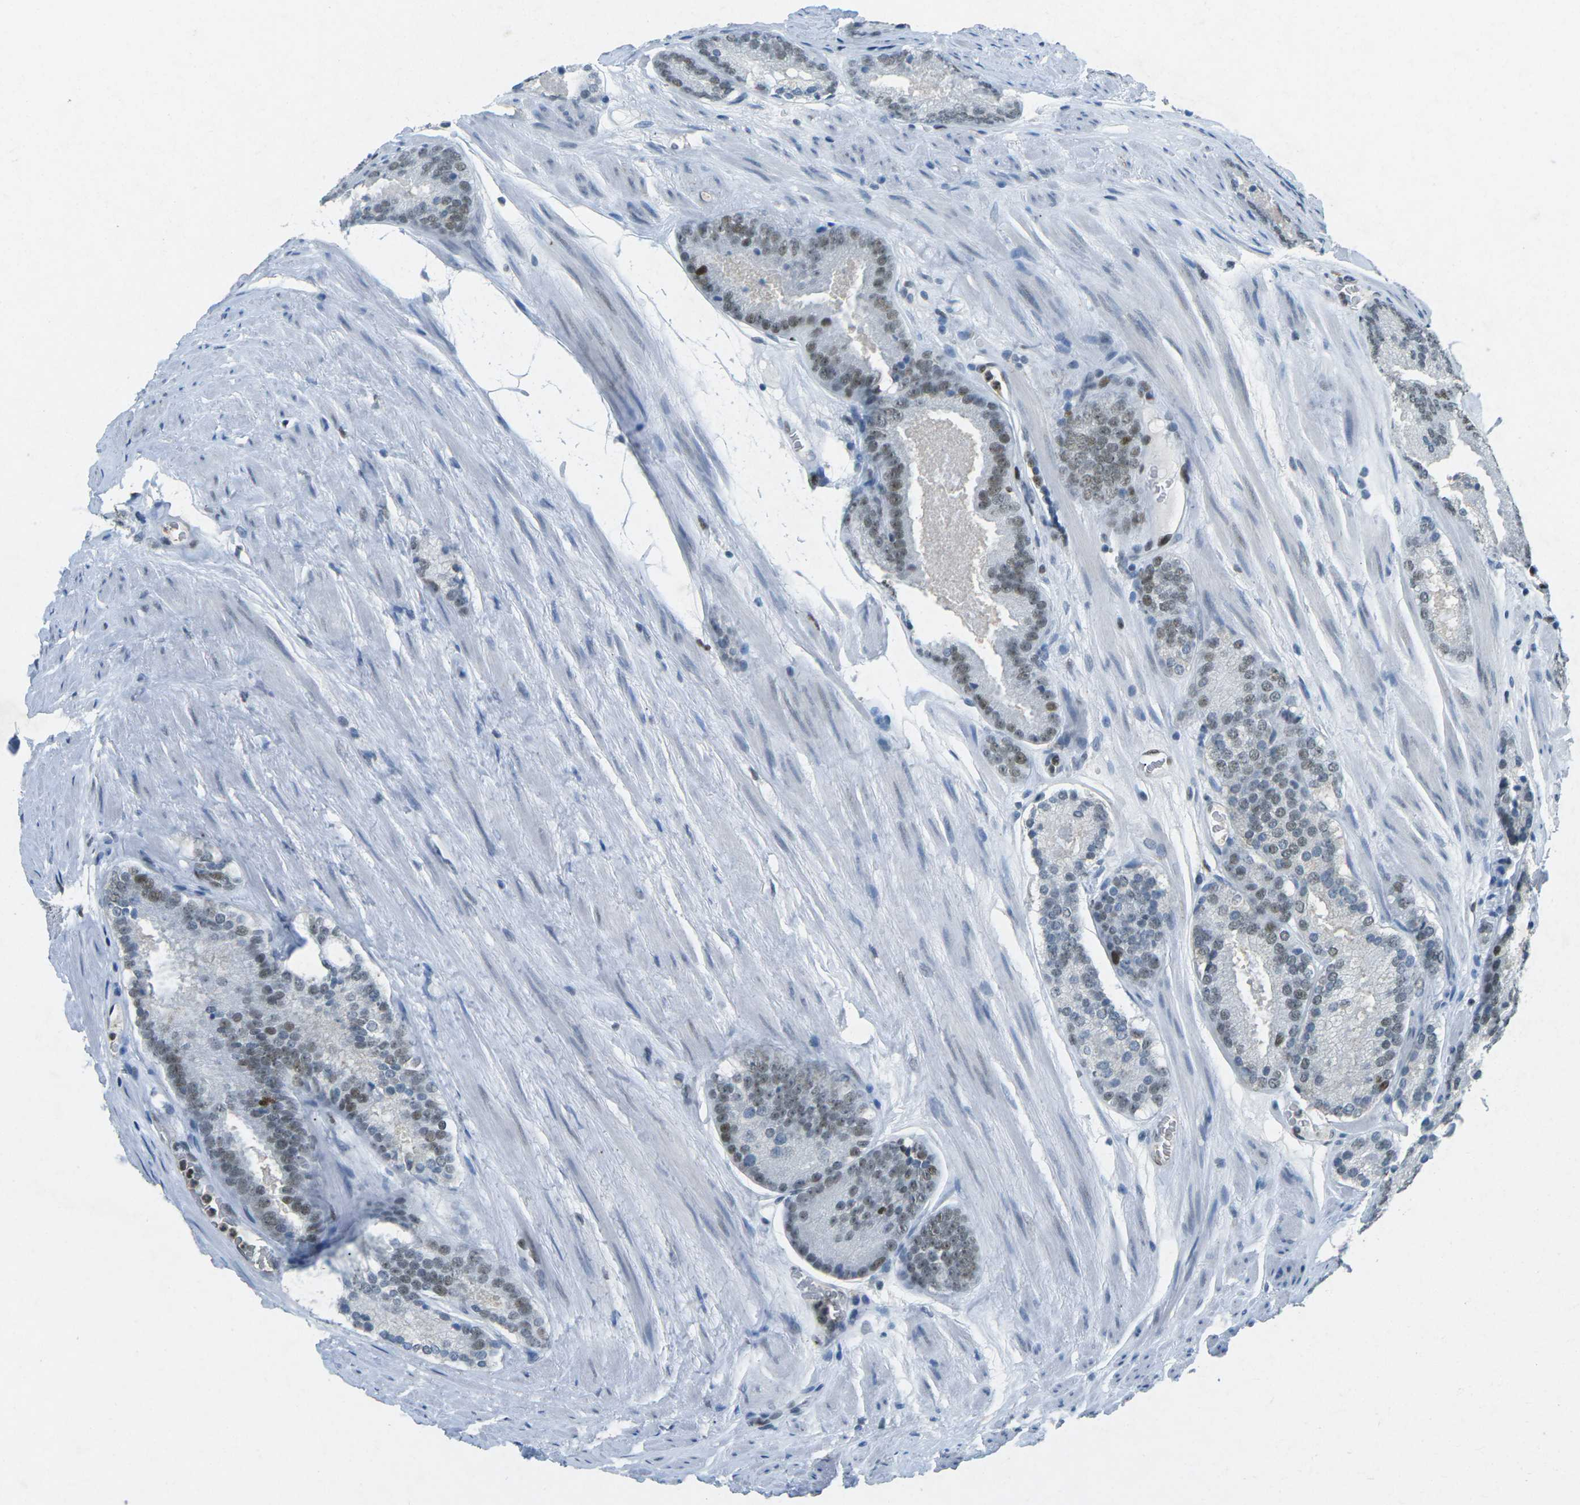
{"staining": {"intensity": "weak", "quantity": ">75%", "location": "nuclear"}, "tissue": "prostate cancer", "cell_type": "Tumor cells", "image_type": "cancer", "snomed": [{"axis": "morphology", "description": "Adenocarcinoma, Low grade"}, {"axis": "topography", "description": "Prostate"}], "caption": "Immunohistochemical staining of human prostate low-grade adenocarcinoma exhibits low levels of weak nuclear positivity in approximately >75% of tumor cells.", "gene": "RB1", "patient": {"sex": "male", "age": 69}}